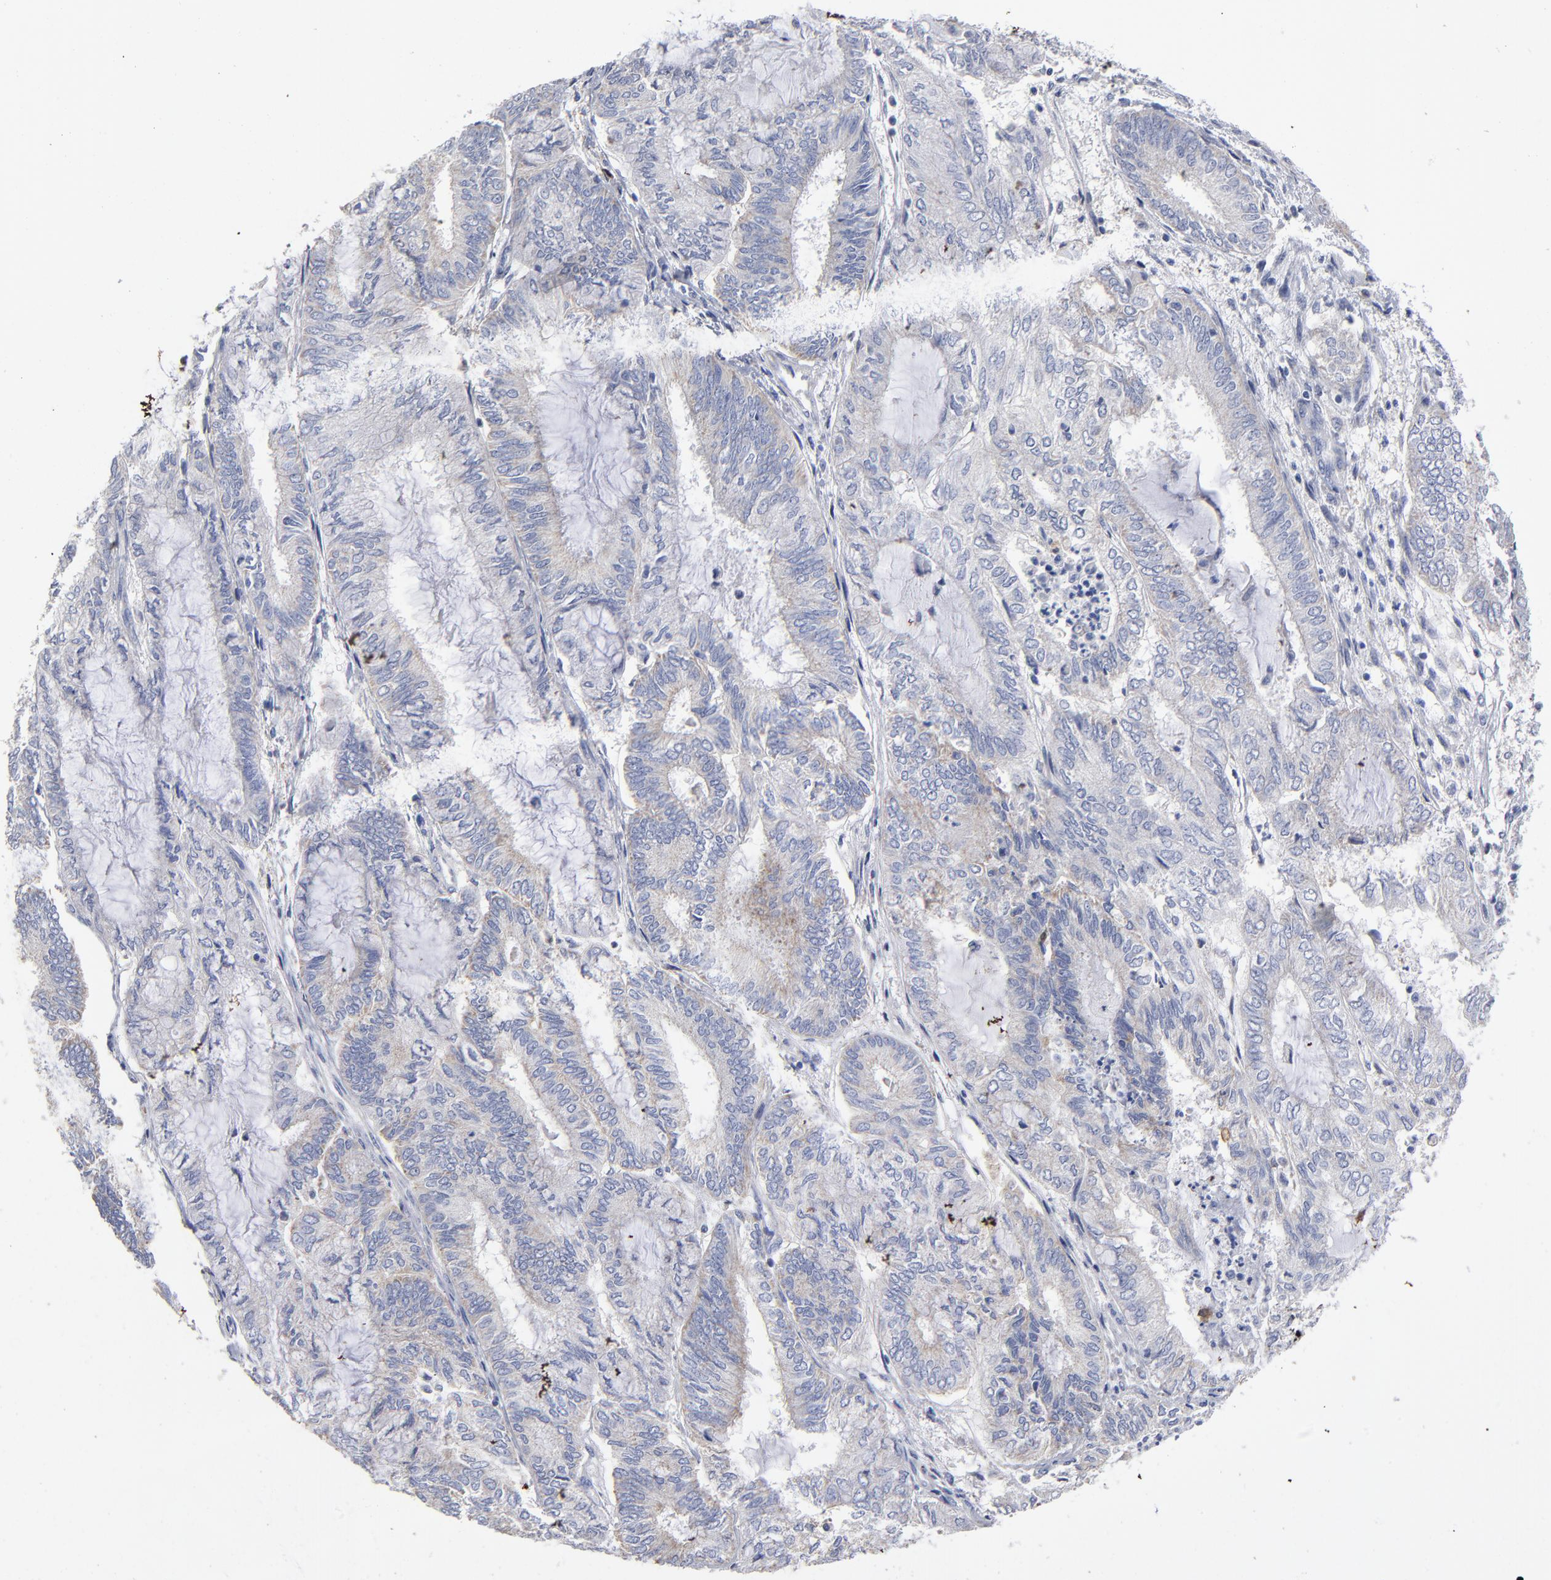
{"staining": {"intensity": "negative", "quantity": "none", "location": "none"}, "tissue": "endometrial cancer", "cell_type": "Tumor cells", "image_type": "cancer", "snomed": [{"axis": "morphology", "description": "Adenocarcinoma, NOS"}, {"axis": "topography", "description": "Endometrium"}], "caption": "This is an immunohistochemistry (IHC) micrograph of human endometrial cancer (adenocarcinoma). There is no staining in tumor cells.", "gene": "PTP4A1", "patient": {"sex": "female", "age": 59}}